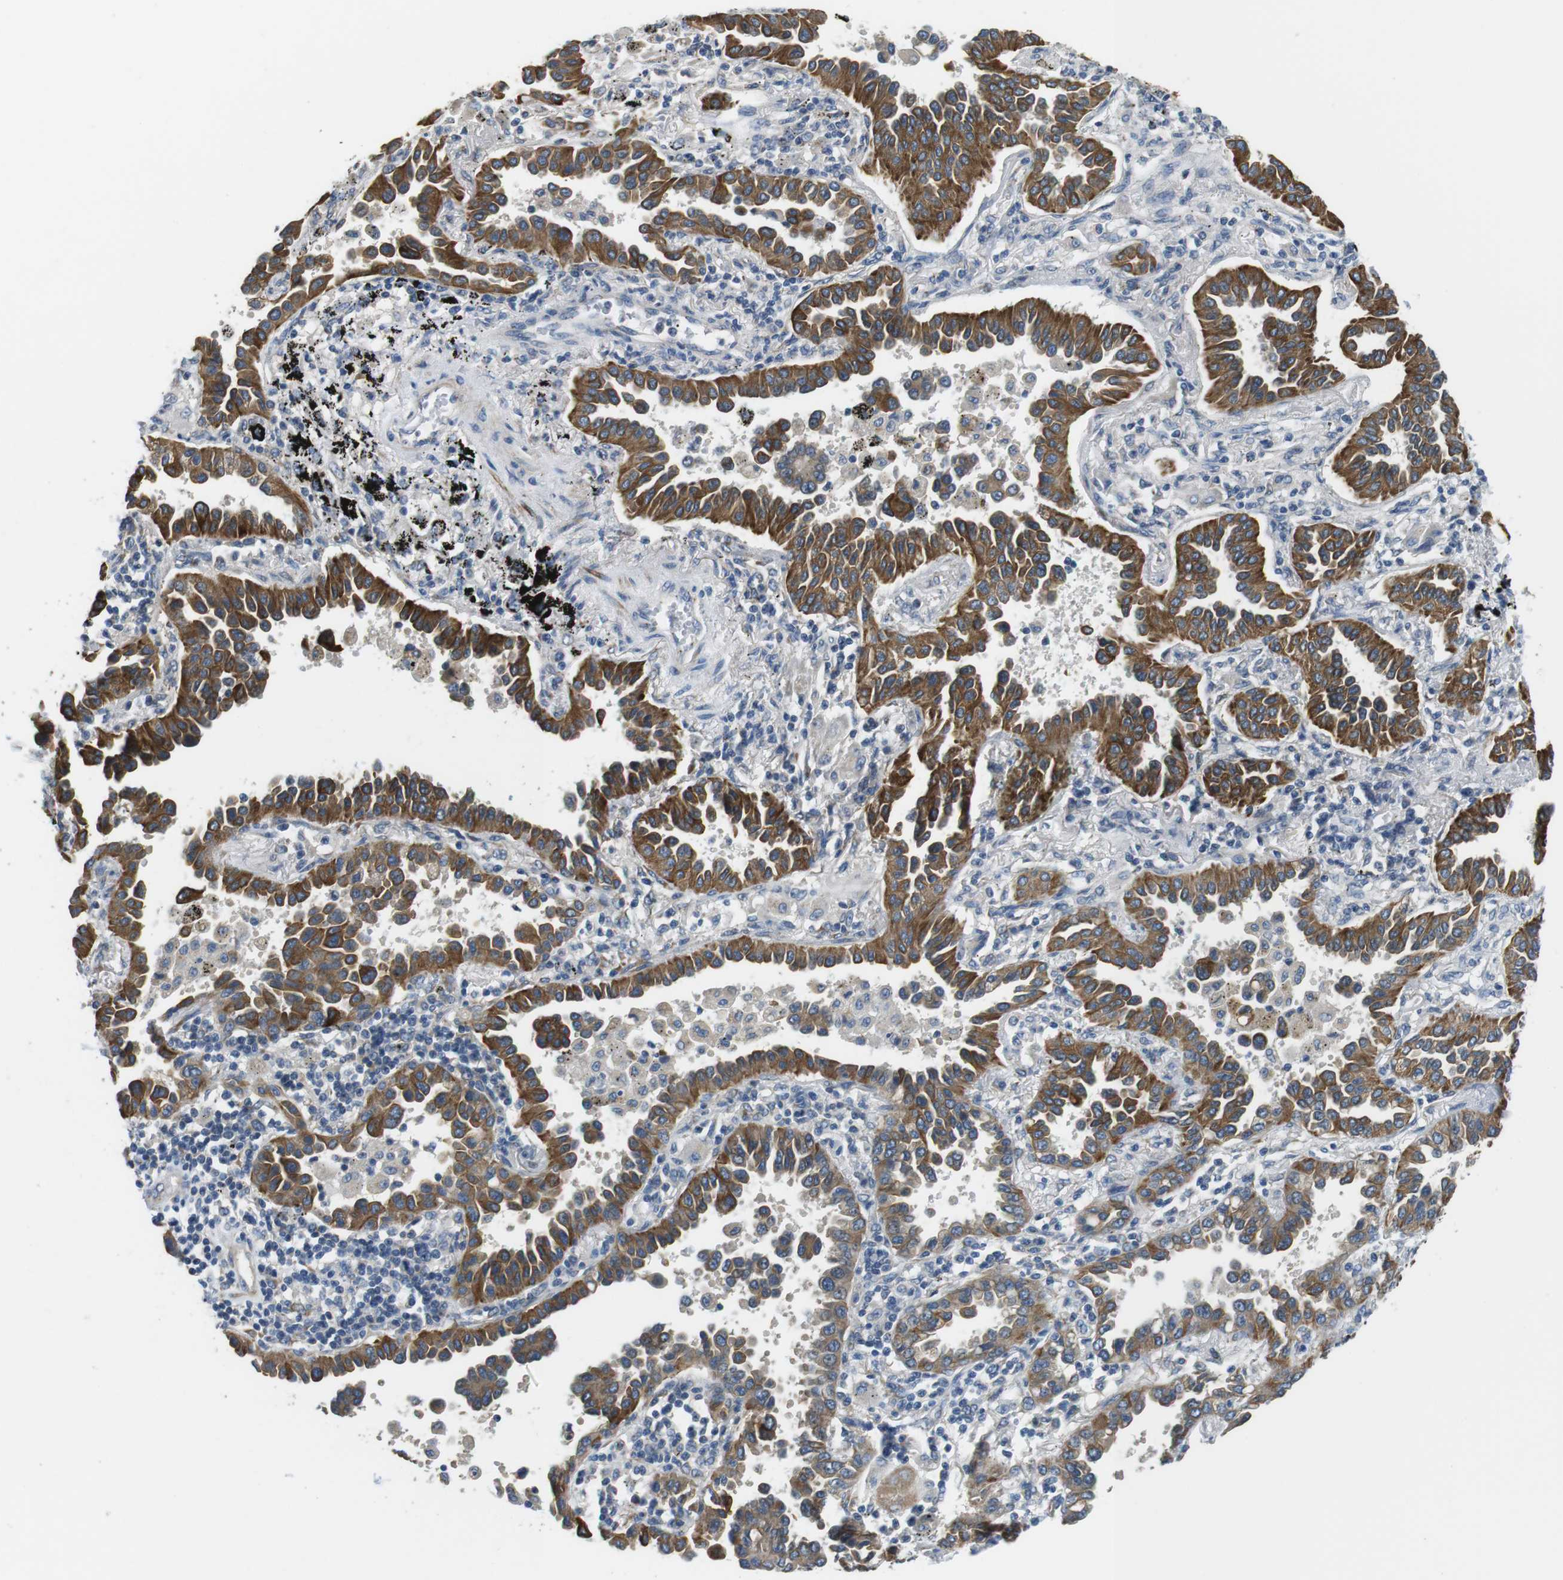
{"staining": {"intensity": "moderate", "quantity": ">75%", "location": "cytoplasmic/membranous"}, "tissue": "lung cancer", "cell_type": "Tumor cells", "image_type": "cancer", "snomed": [{"axis": "morphology", "description": "Normal tissue, NOS"}, {"axis": "morphology", "description": "Adenocarcinoma, NOS"}, {"axis": "topography", "description": "Lung"}], "caption": "Tumor cells show moderate cytoplasmic/membranous expression in about >75% of cells in adenocarcinoma (lung).", "gene": "UNC5CL", "patient": {"sex": "male", "age": 59}}